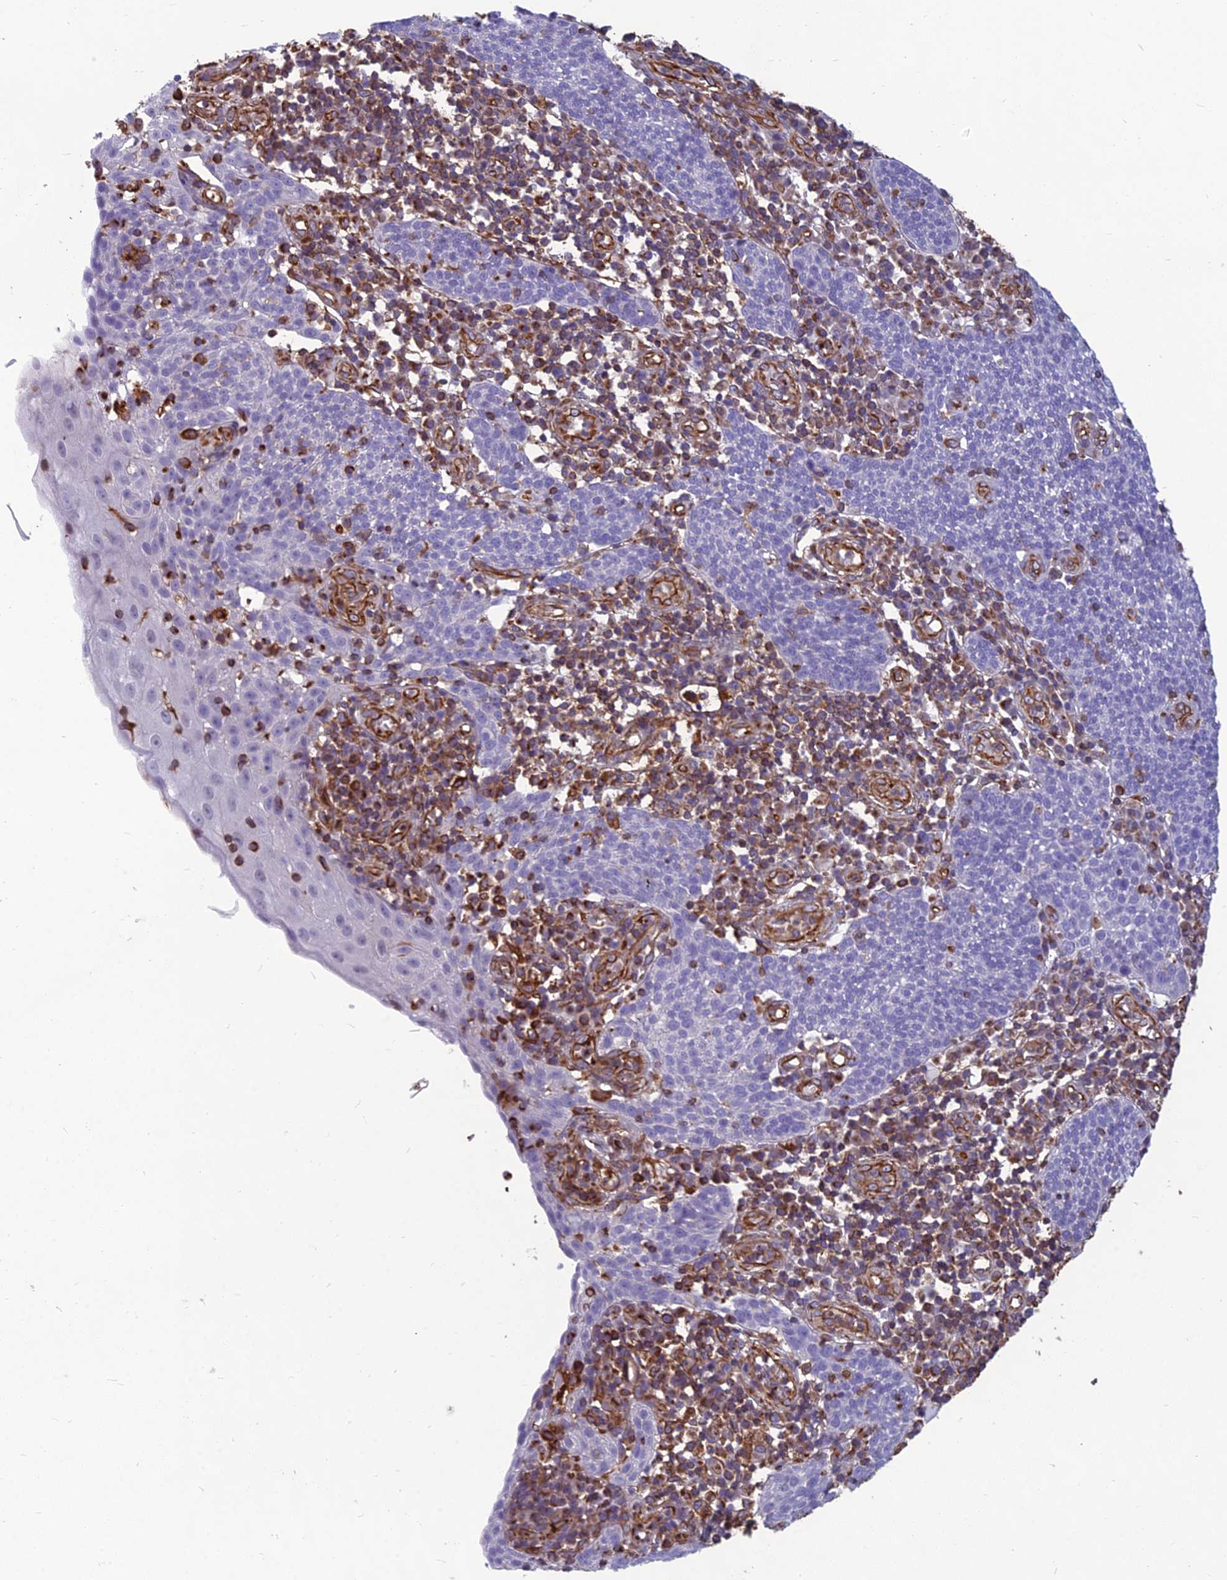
{"staining": {"intensity": "negative", "quantity": "none", "location": "none"}, "tissue": "cervical cancer", "cell_type": "Tumor cells", "image_type": "cancer", "snomed": [{"axis": "morphology", "description": "Squamous cell carcinoma, NOS"}, {"axis": "topography", "description": "Cervix"}], "caption": "Tumor cells are negative for protein expression in human cervical cancer. (DAB (3,3'-diaminobenzidine) immunohistochemistry with hematoxylin counter stain).", "gene": "PSMD11", "patient": {"sex": "female", "age": 34}}